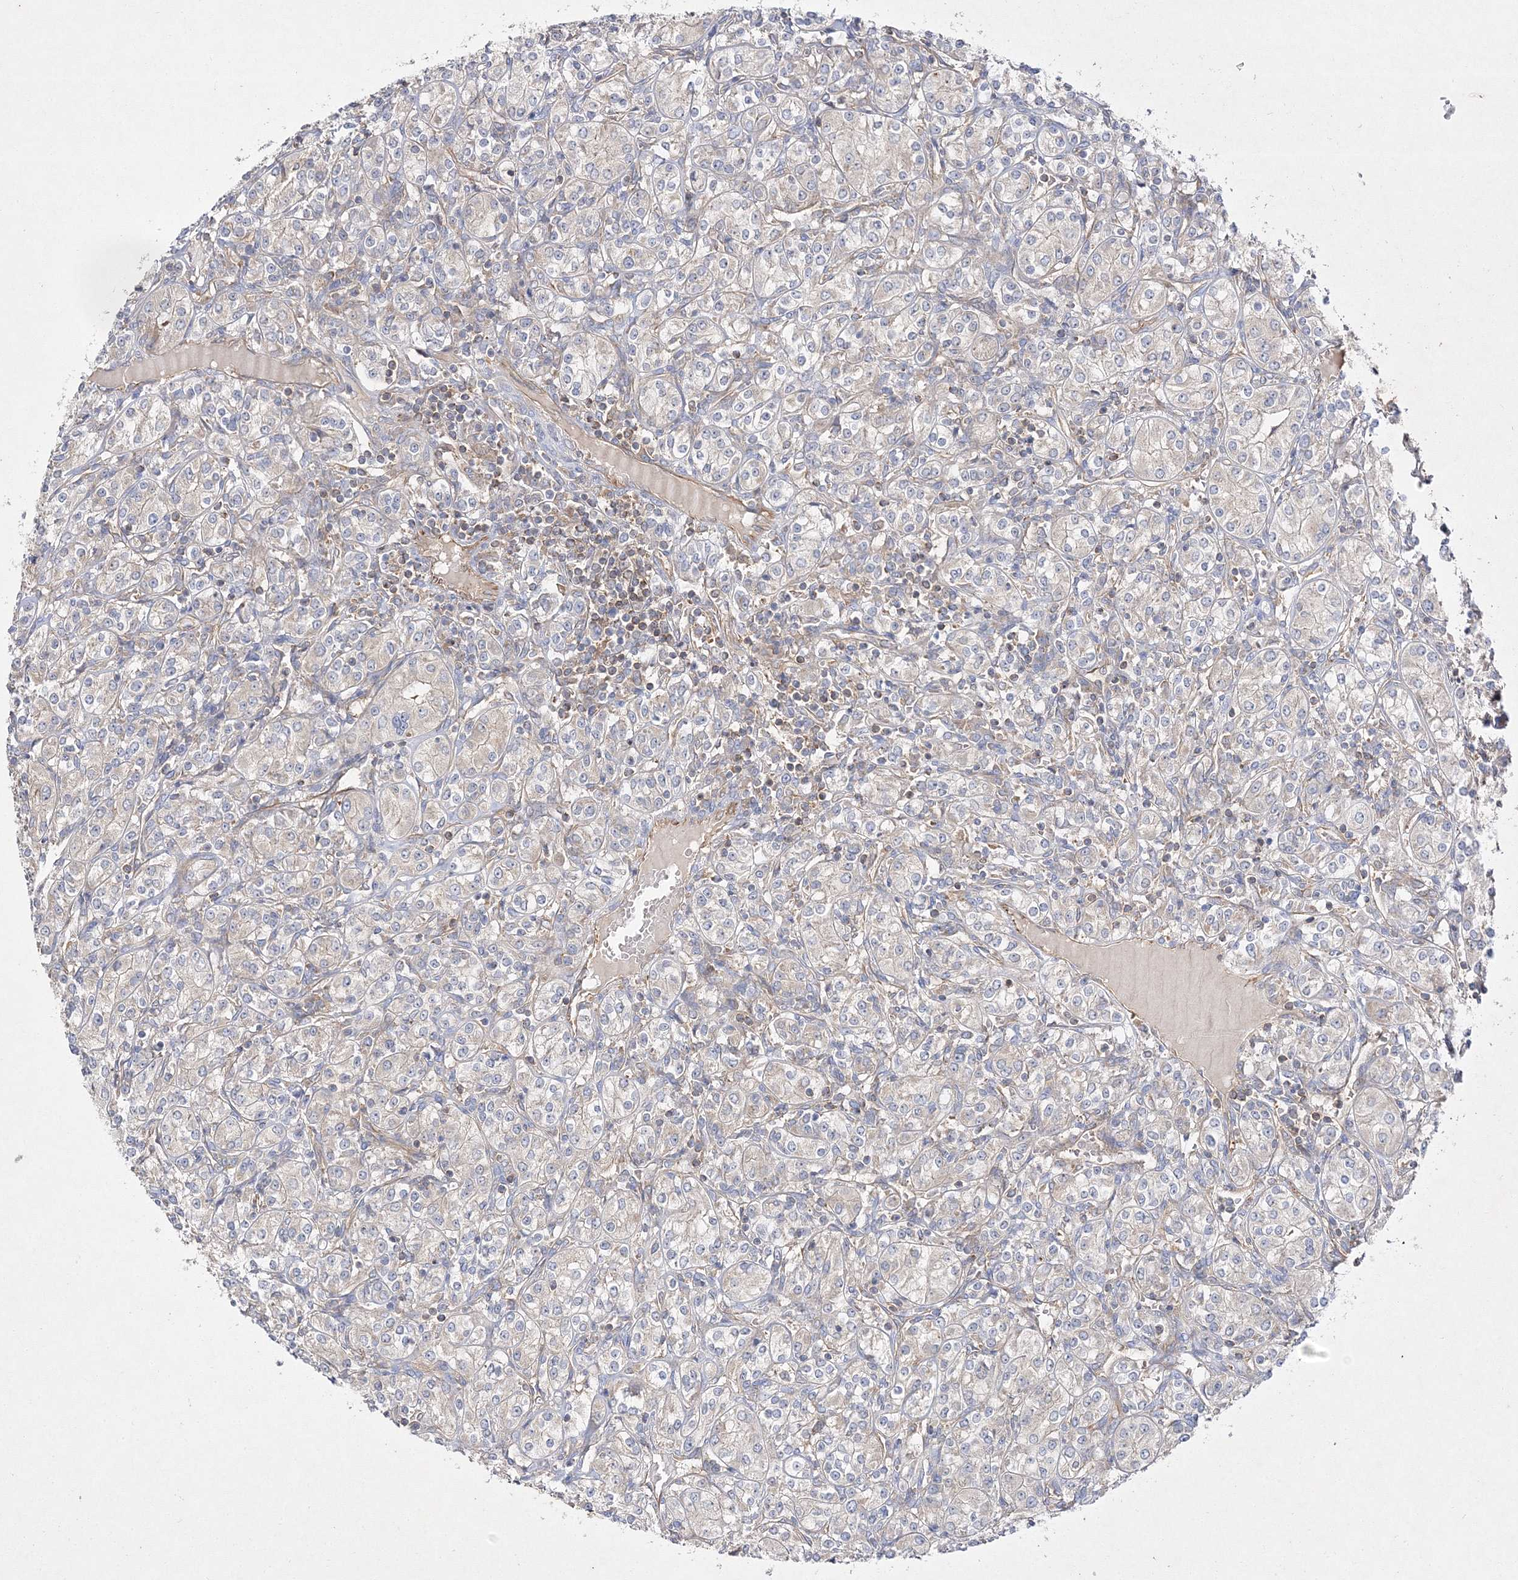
{"staining": {"intensity": "negative", "quantity": "none", "location": "none"}, "tissue": "renal cancer", "cell_type": "Tumor cells", "image_type": "cancer", "snomed": [{"axis": "morphology", "description": "Adenocarcinoma, NOS"}, {"axis": "topography", "description": "Kidney"}], "caption": "Tumor cells show no significant protein expression in renal adenocarcinoma.", "gene": "WDR37", "patient": {"sex": "male", "age": 77}}